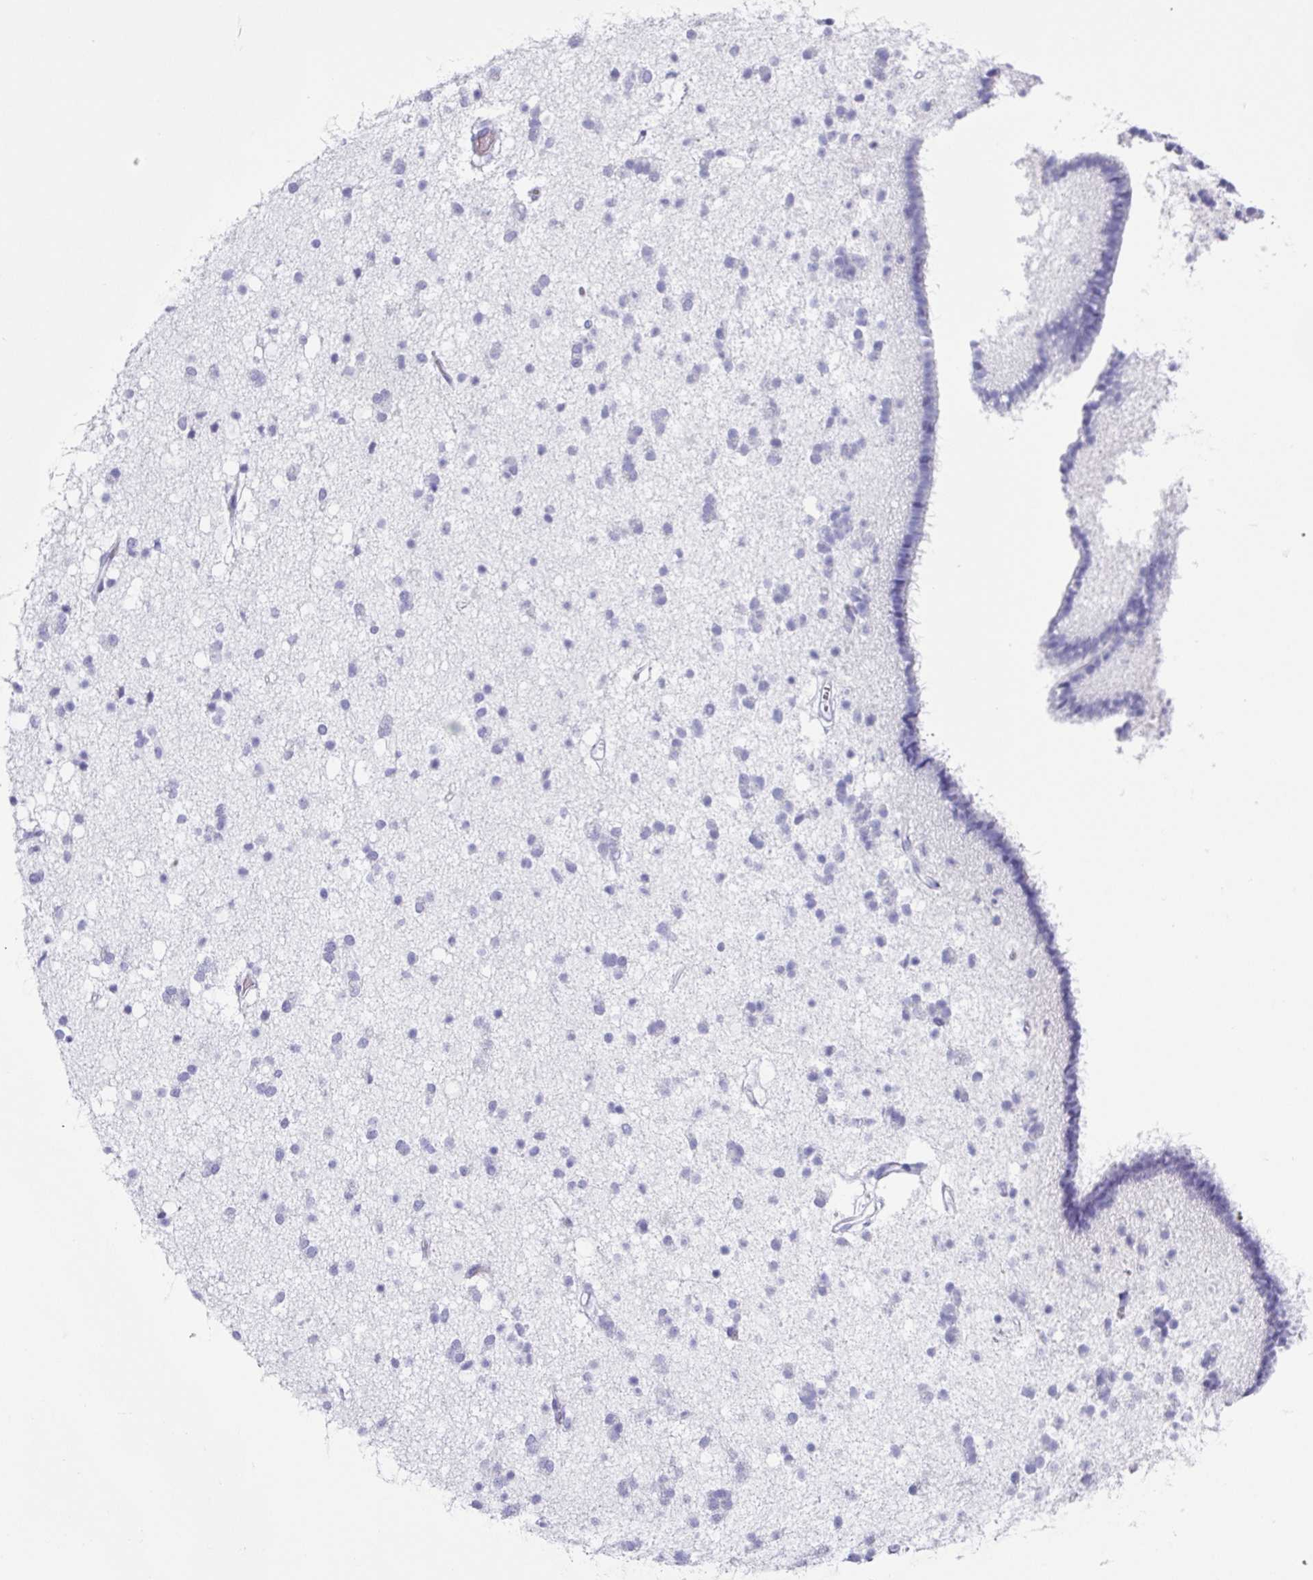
{"staining": {"intensity": "negative", "quantity": "none", "location": "none"}, "tissue": "caudate", "cell_type": "Glial cells", "image_type": "normal", "snomed": [{"axis": "morphology", "description": "Normal tissue, NOS"}, {"axis": "topography", "description": "Lateral ventricle wall"}], "caption": "This is a image of IHC staining of normal caudate, which shows no positivity in glial cells.", "gene": "ZG16", "patient": {"sex": "male", "age": 37}}